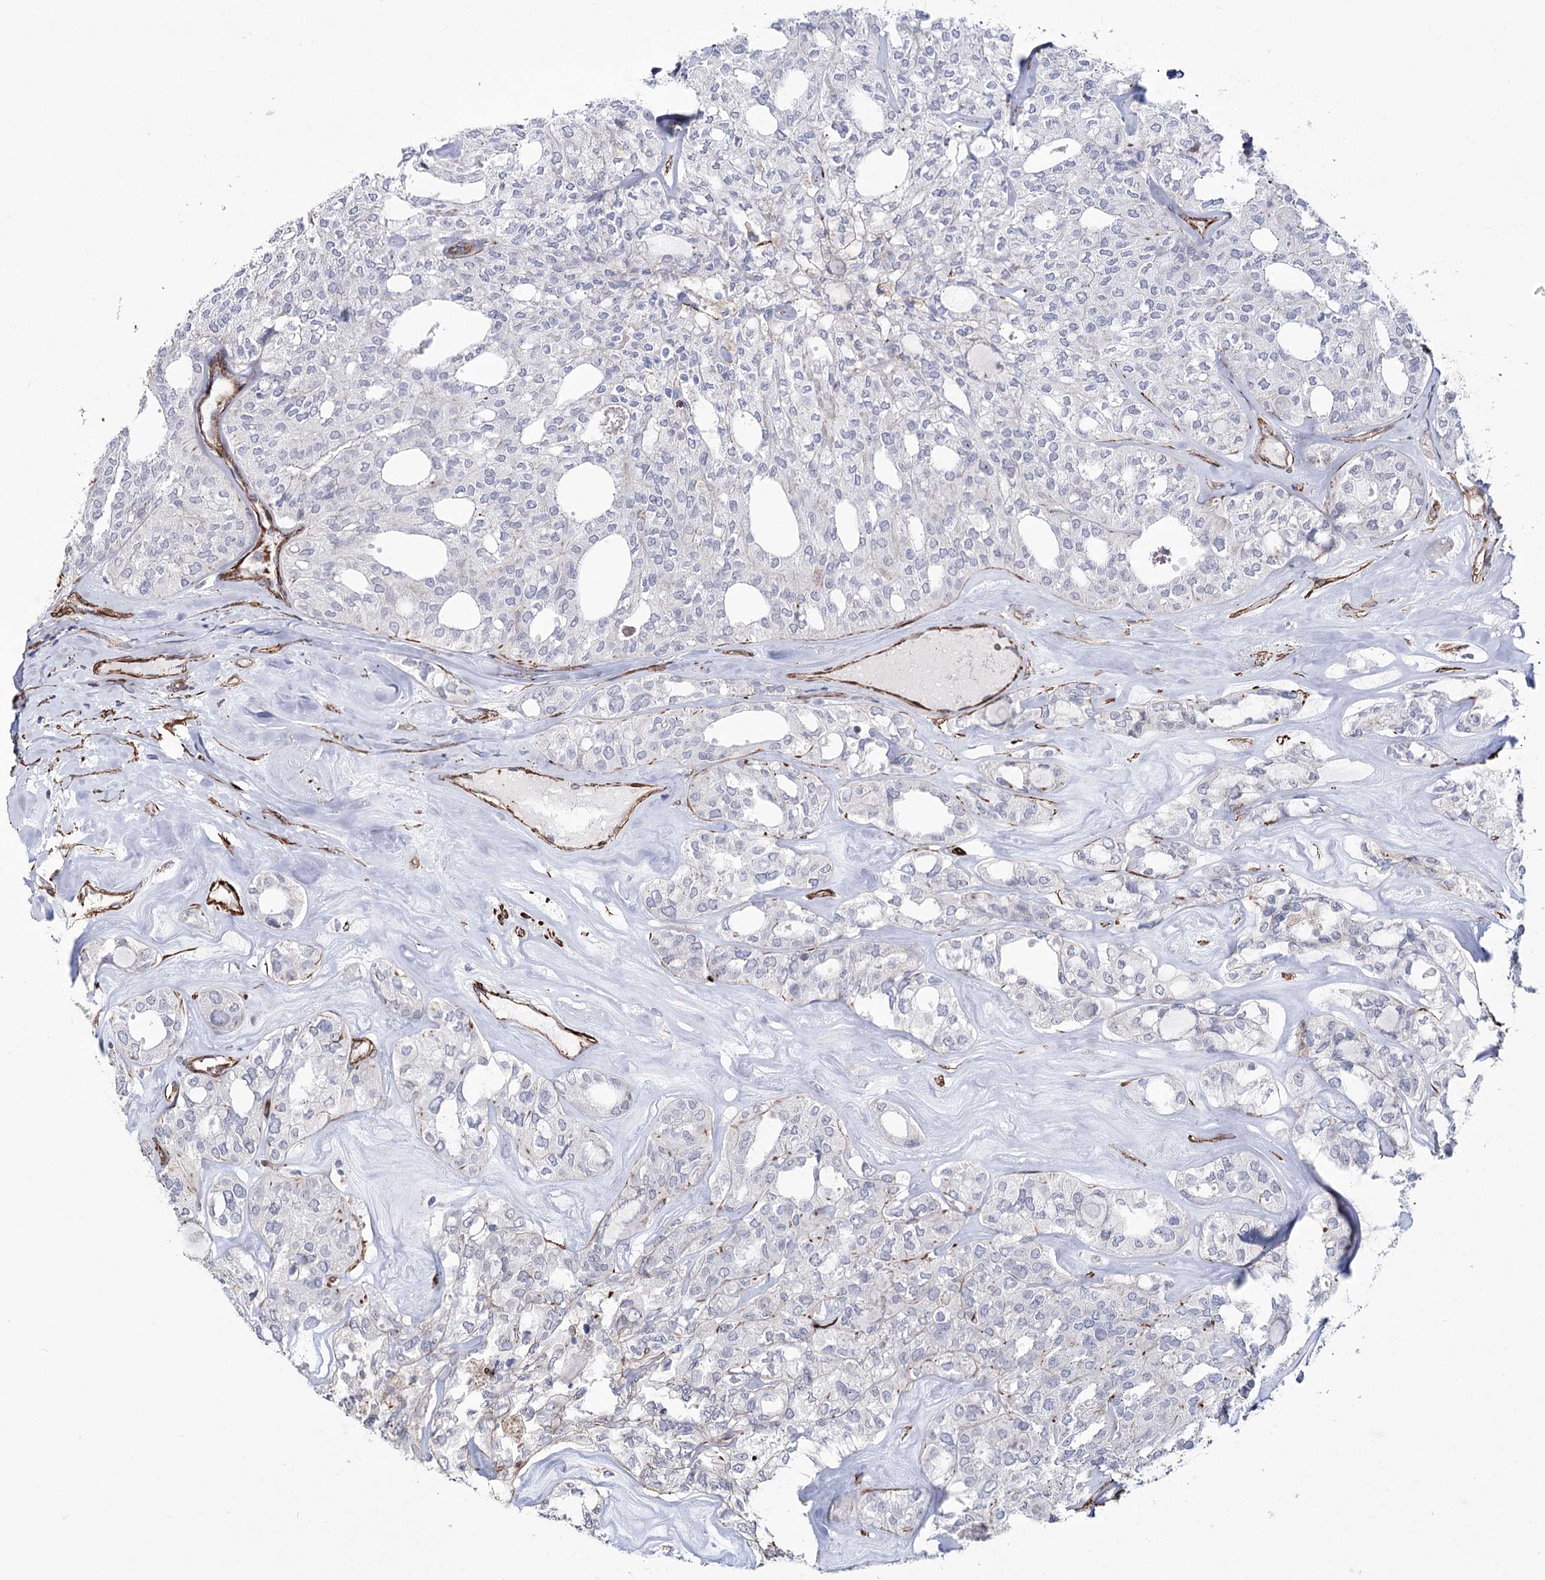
{"staining": {"intensity": "negative", "quantity": "none", "location": "none"}, "tissue": "thyroid cancer", "cell_type": "Tumor cells", "image_type": "cancer", "snomed": [{"axis": "morphology", "description": "Follicular adenoma carcinoma, NOS"}, {"axis": "topography", "description": "Thyroid gland"}], "caption": "The micrograph shows no staining of tumor cells in thyroid cancer.", "gene": "ARHGAP20", "patient": {"sex": "male", "age": 75}}